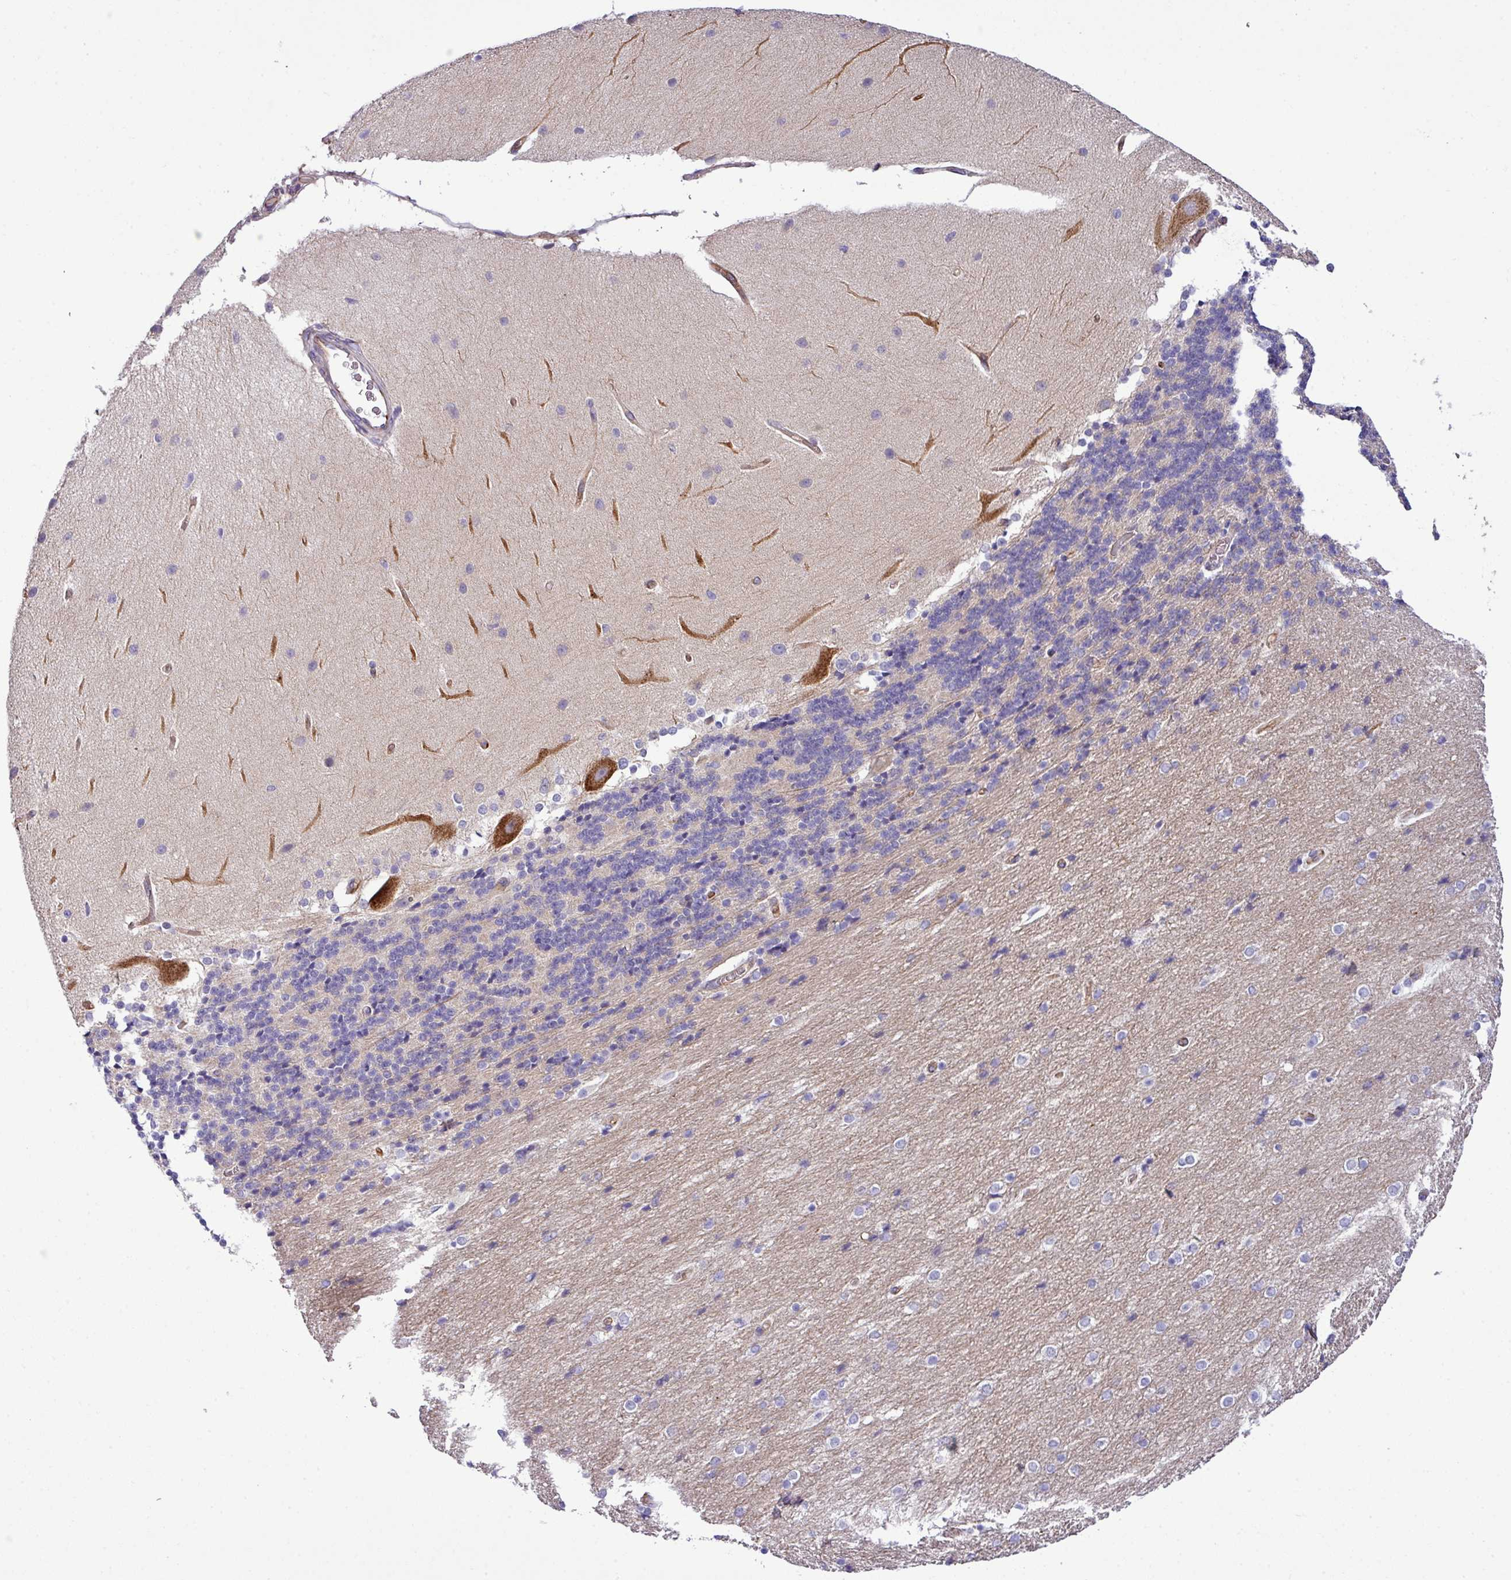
{"staining": {"intensity": "moderate", "quantity": "25%-75%", "location": "cytoplasmic/membranous"}, "tissue": "cerebellum", "cell_type": "Cells in granular layer", "image_type": "normal", "snomed": [{"axis": "morphology", "description": "Normal tissue, NOS"}, {"axis": "topography", "description": "Cerebellum"}], "caption": "IHC photomicrograph of benign cerebellum: human cerebellum stained using IHC displays medium levels of moderate protein expression localized specifically in the cytoplasmic/membranous of cells in granular layer, appearing as a cytoplasmic/membranous brown color.", "gene": "PARD6A", "patient": {"sex": "female", "age": 54}}